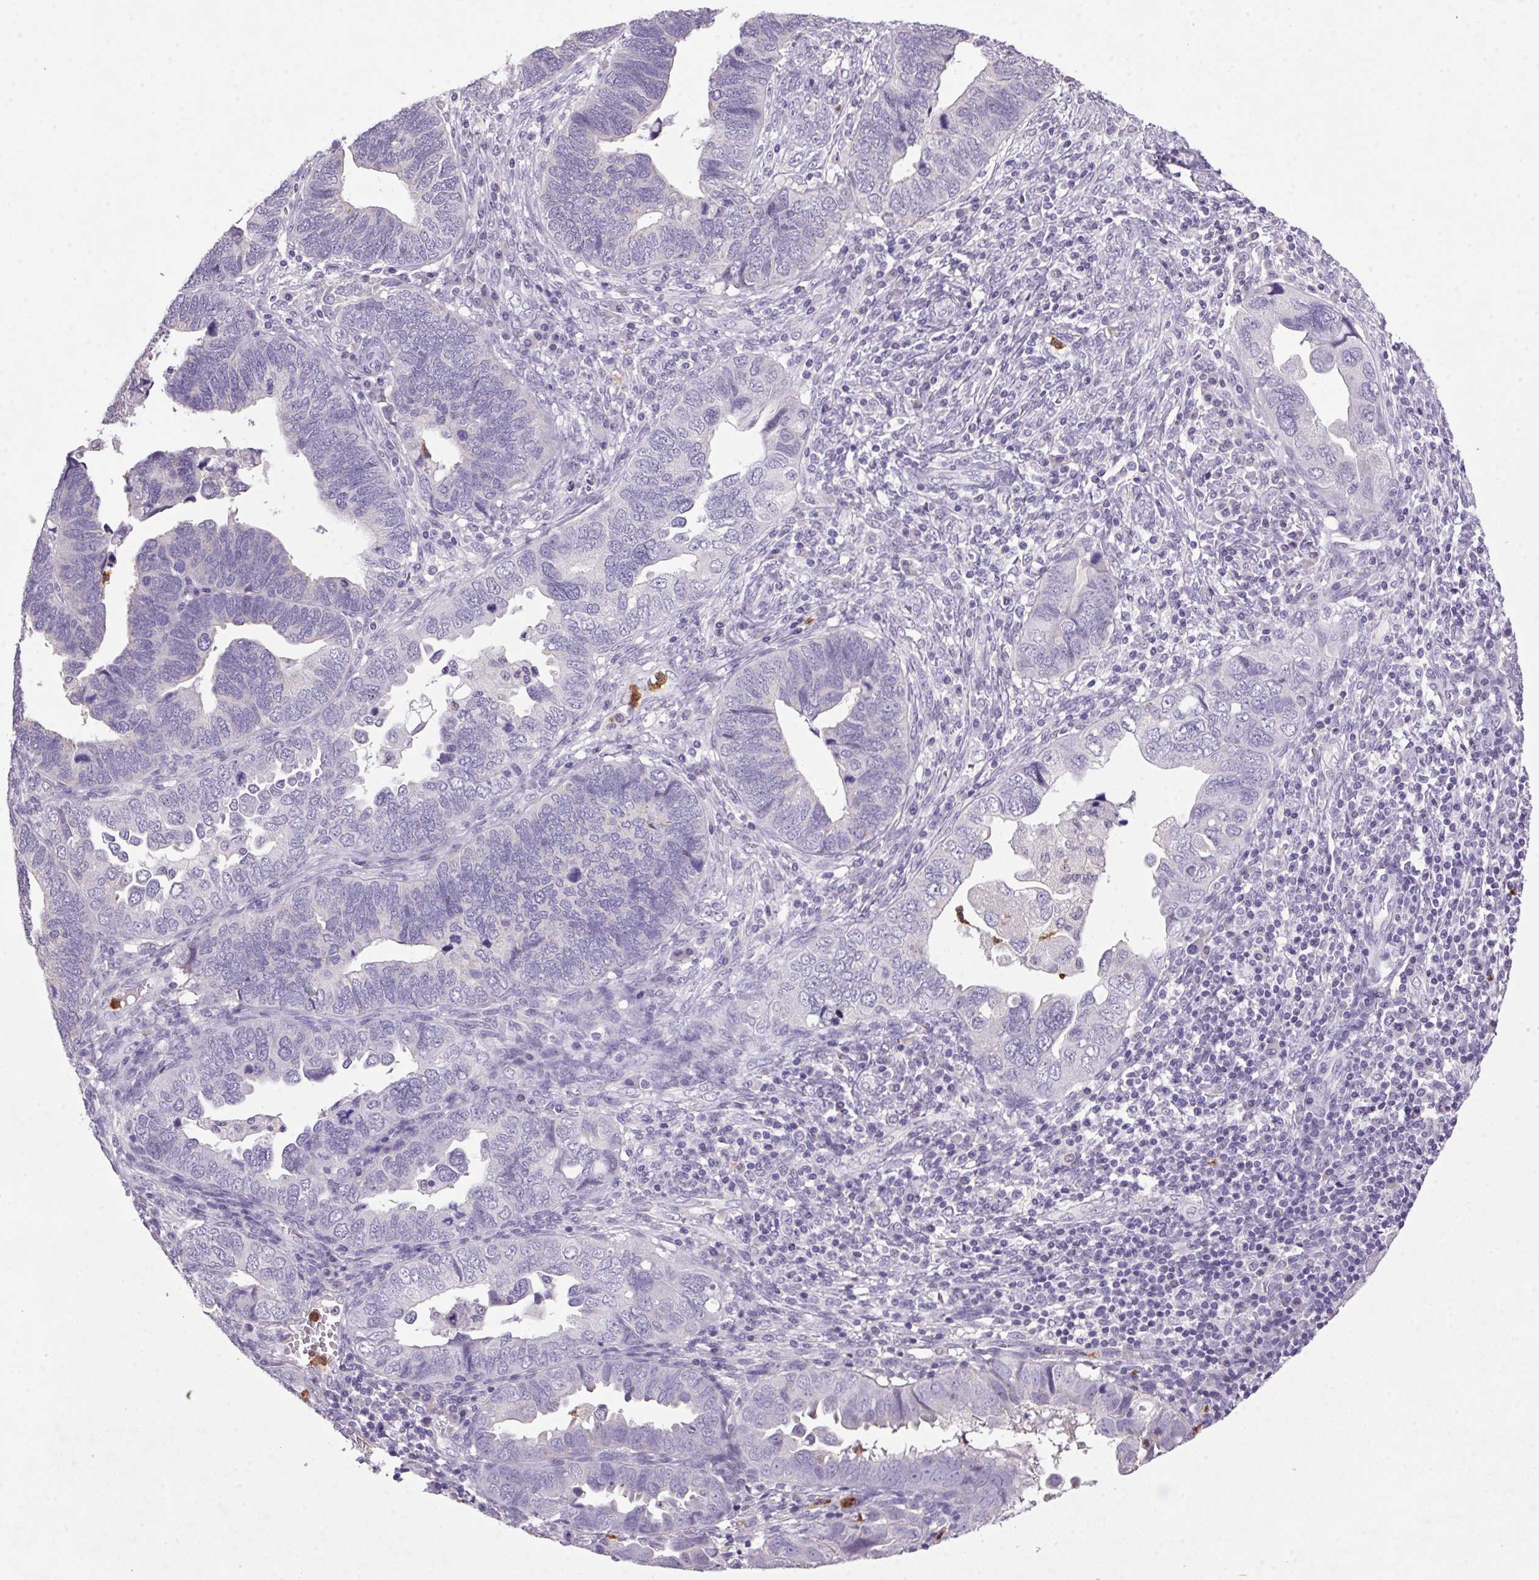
{"staining": {"intensity": "negative", "quantity": "none", "location": "none"}, "tissue": "endometrial cancer", "cell_type": "Tumor cells", "image_type": "cancer", "snomed": [{"axis": "morphology", "description": "Adenocarcinoma, NOS"}, {"axis": "topography", "description": "Endometrium"}], "caption": "An immunohistochemistry image of adenocarcinoma (endometrial) is shown. There is no staining in tumor cells of adenocarcinoma (endometrial).", "gene": "TRDN", "patient": {"sex": "female", "age": 79}}